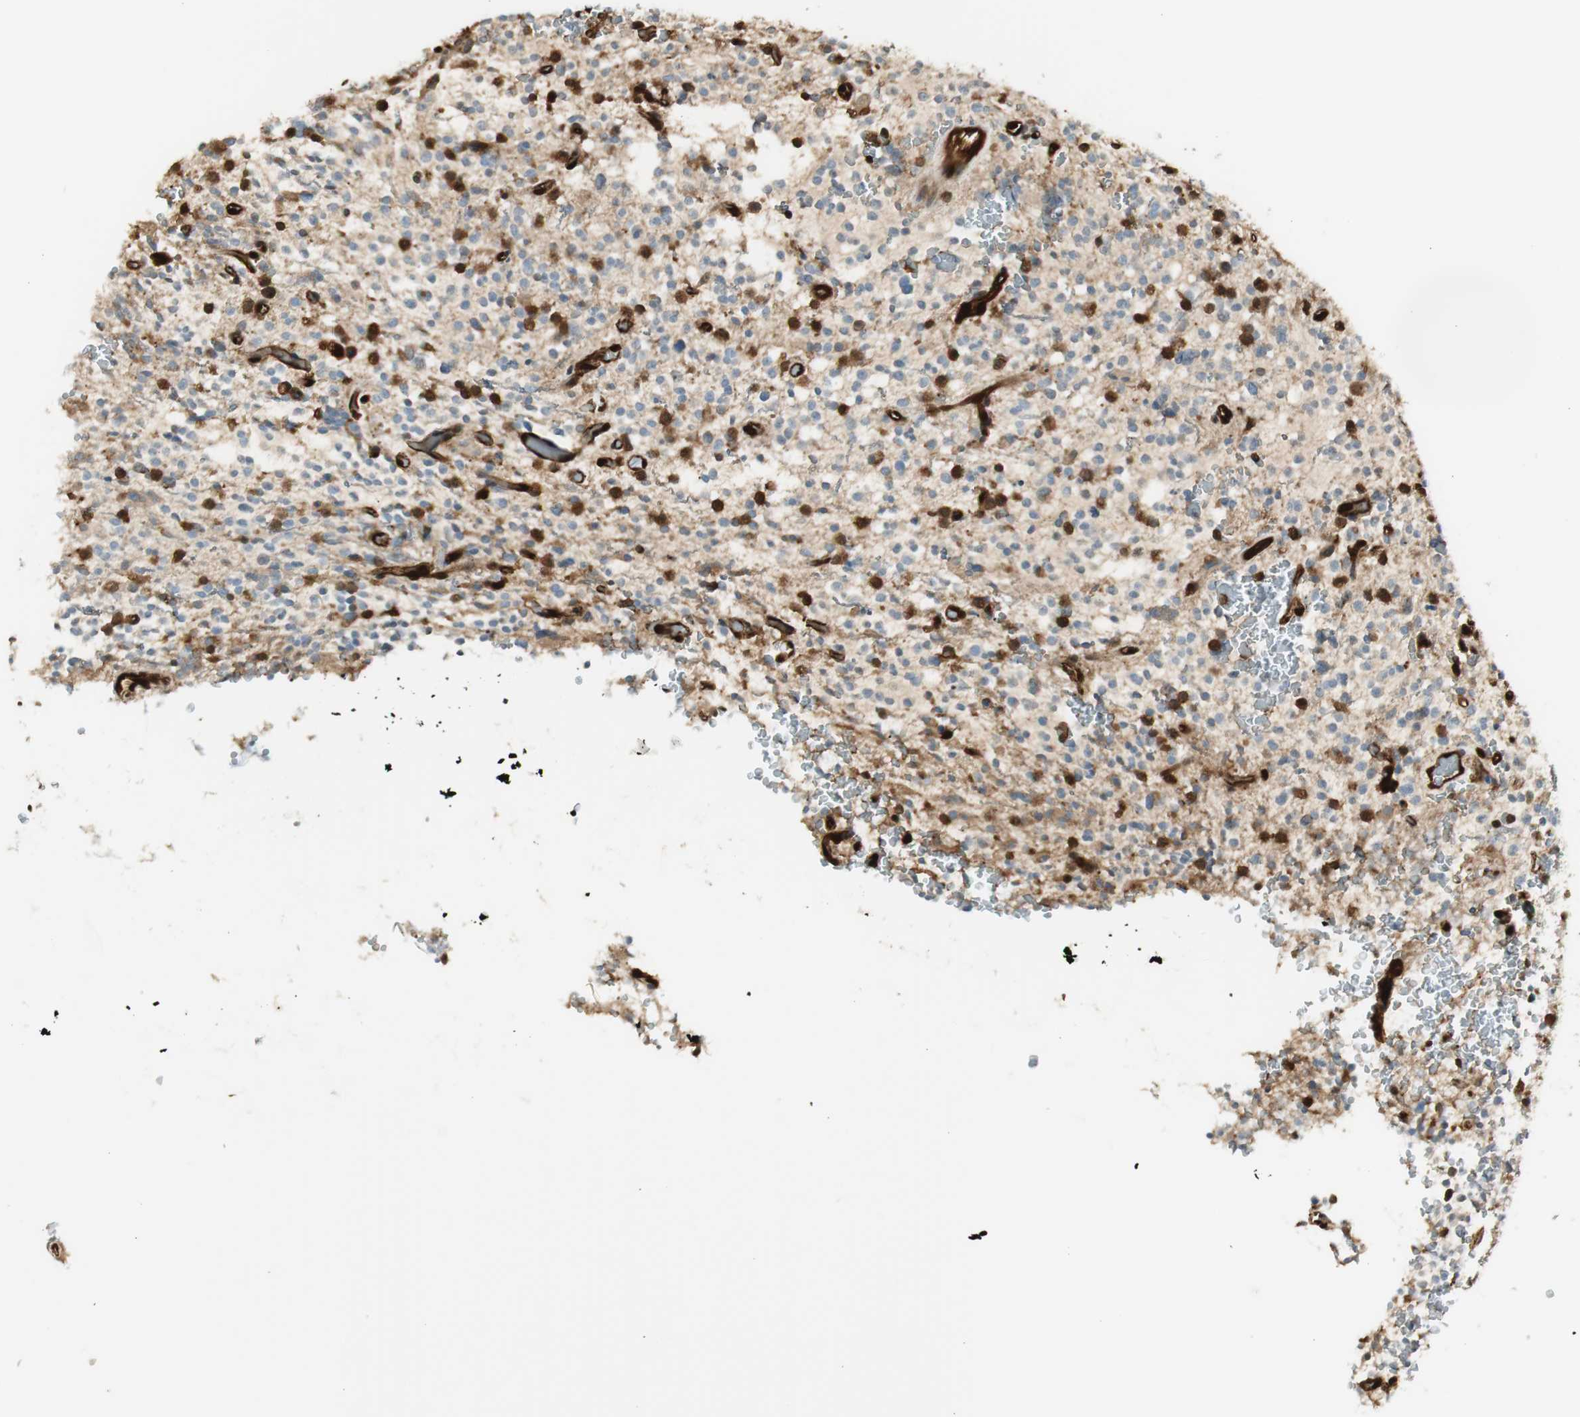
{"staining": {"intensity": "strong", "quantity": "<25%", "location": "cytoplasmic/membranous,nuclear"}, "tissue": "glioma", "cell_type": "Tumor cells", "image_type": "cancer", "snomed": [{"axis": "morphology", "description": "Glioma, malignant, High grade"}, {"axis": "topography", "description": "Brain"}], "caption": "Malignant glioma (high-grade) stained with a brown dye exhibits strong cytoplasmic/membranous and nuclear positive expression in about <25% of tumor cells.", "gene": "SERPINB6", "patient": {"sex": "male", "age": 48}}